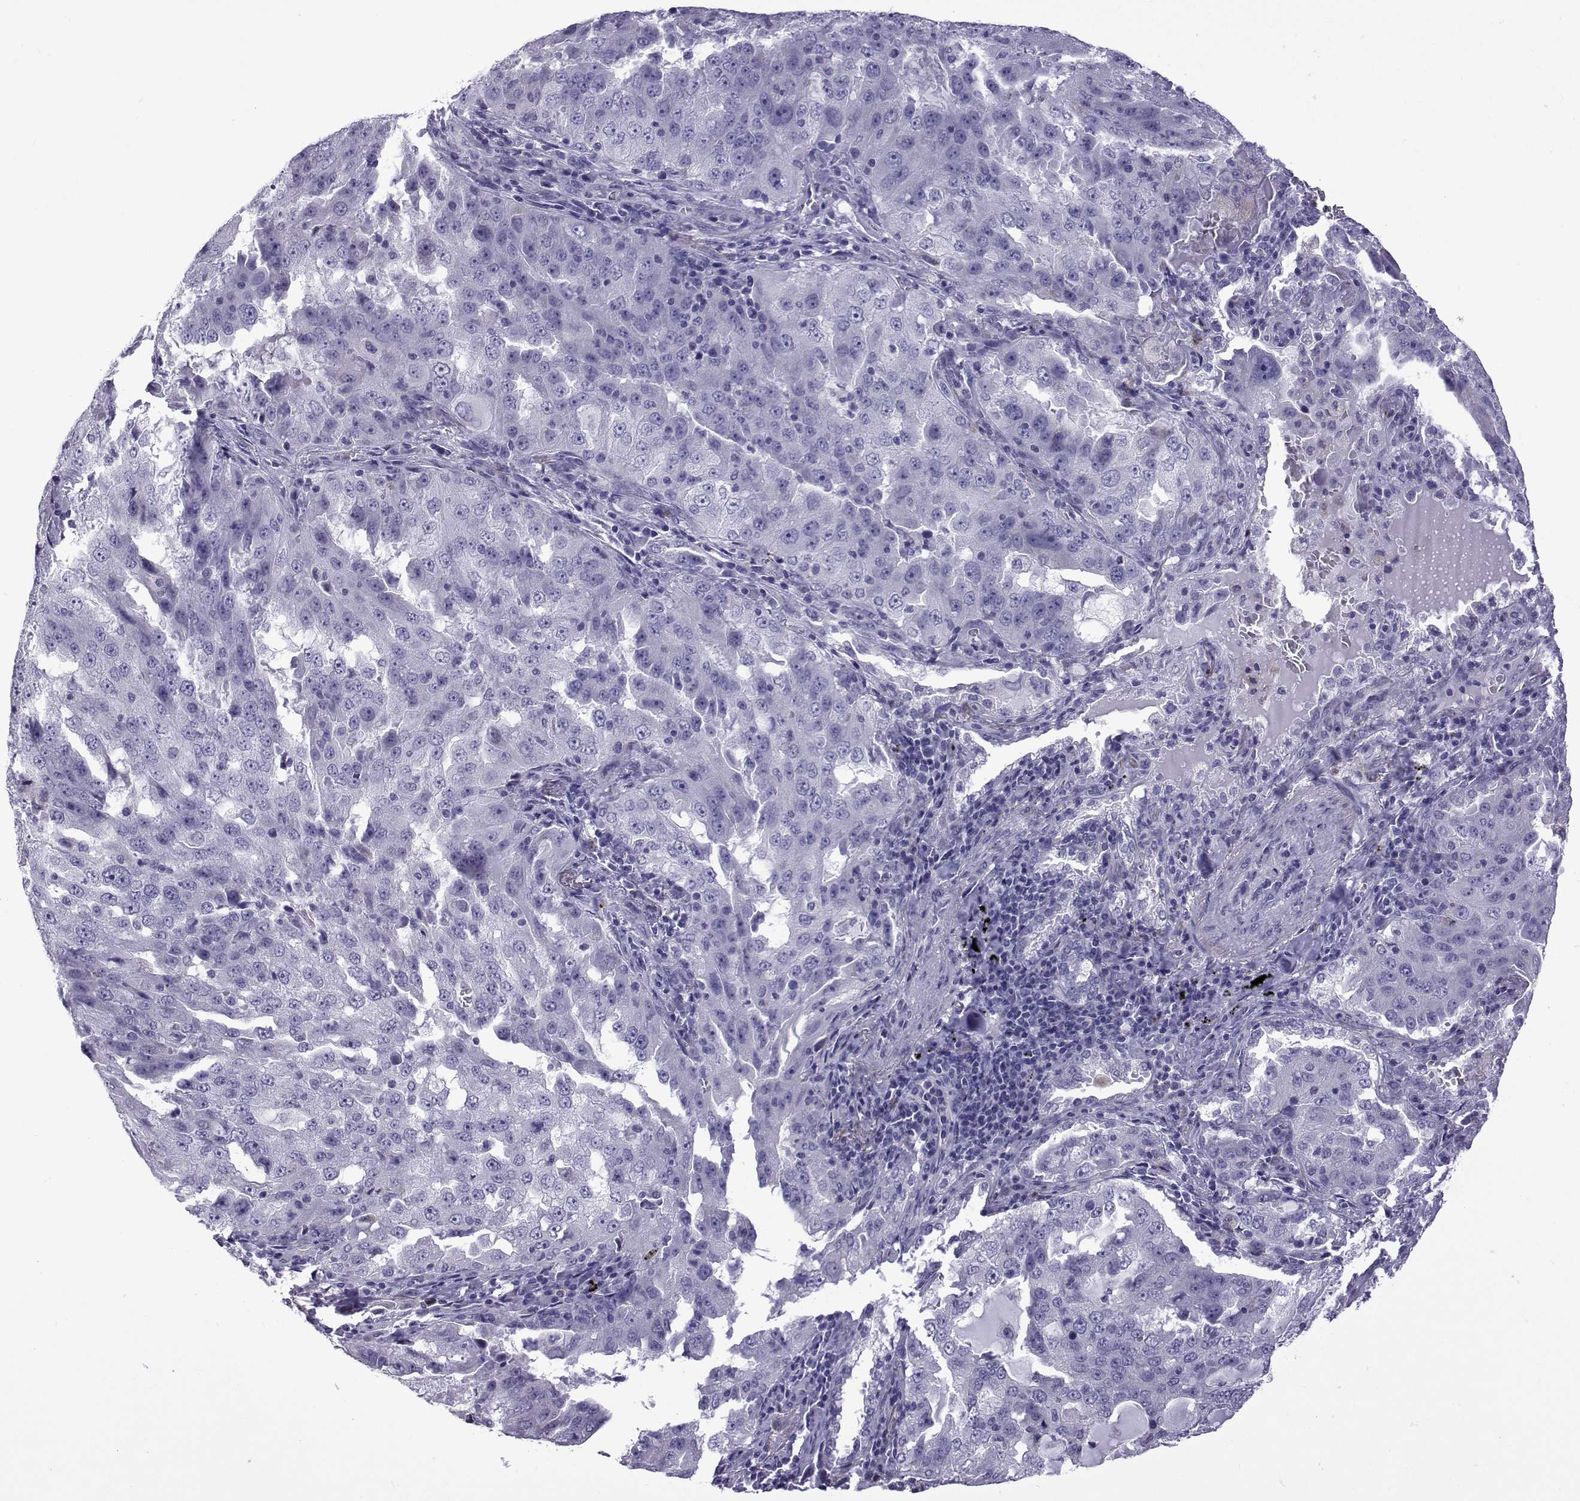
{"staining": {"intensity": "negative", "quantity": "none", "location": "none"}, "tissue": "lung cancer", "cell_type": "Tumor cells", "image_type": "cancer", "snomed": [{"axis": "morphology", "description": "Adenocarcinoma, NOS"}, {"axis": "topography", "description": "Lung"}], "caption": "The histopathology image exhibits no significant expression in tumor cells of adenocarcinoma (lung).", "gene": "CFAP70", "patient": {"sex": "female", "age": 61}}